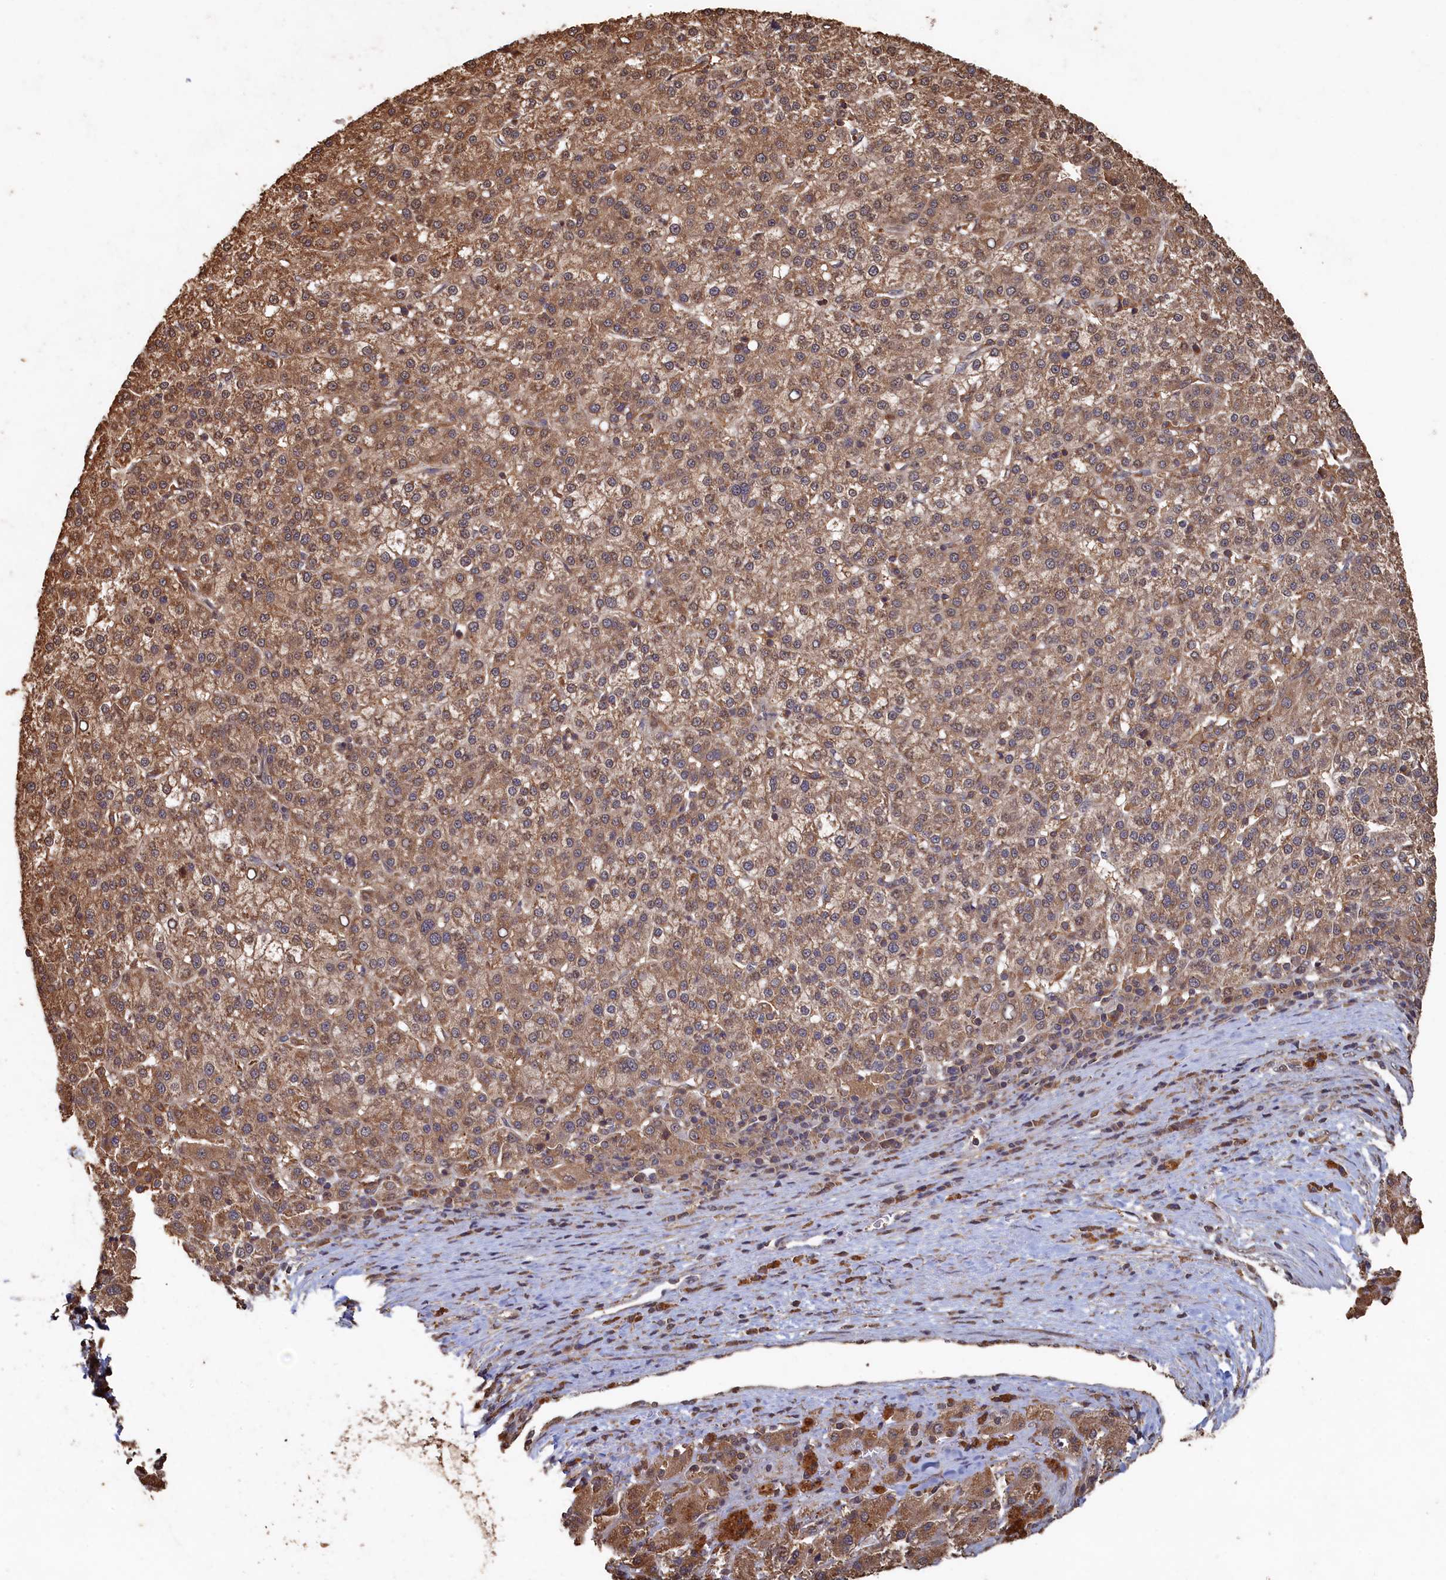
{"staining": {"intensity": "moderate", "quantity": ">75%", "location": "cytoplasmic/membranous"}, "tissue": "liver cancer", "cell_type": "Tumor cells", "image_type": "cancer", "snomed": [{"axis": "morphology", "description": "Carcinoma, Hepatocellular, NOS"}, {"axis": "topography", "description": "Liver"}], "caption": "DAB (3,3'-diaminobenzidine) immunohistochemical staining of human hepatocellular carcinoma (liver) reveals moderate cytoplasmic/membranous protein expression in approximately >75% of tumor cells. (Brightfield microscopy of DAB IHC at high magnification).", "gene": "PIGN", "patient": {"sex": "female", "age": 58}}